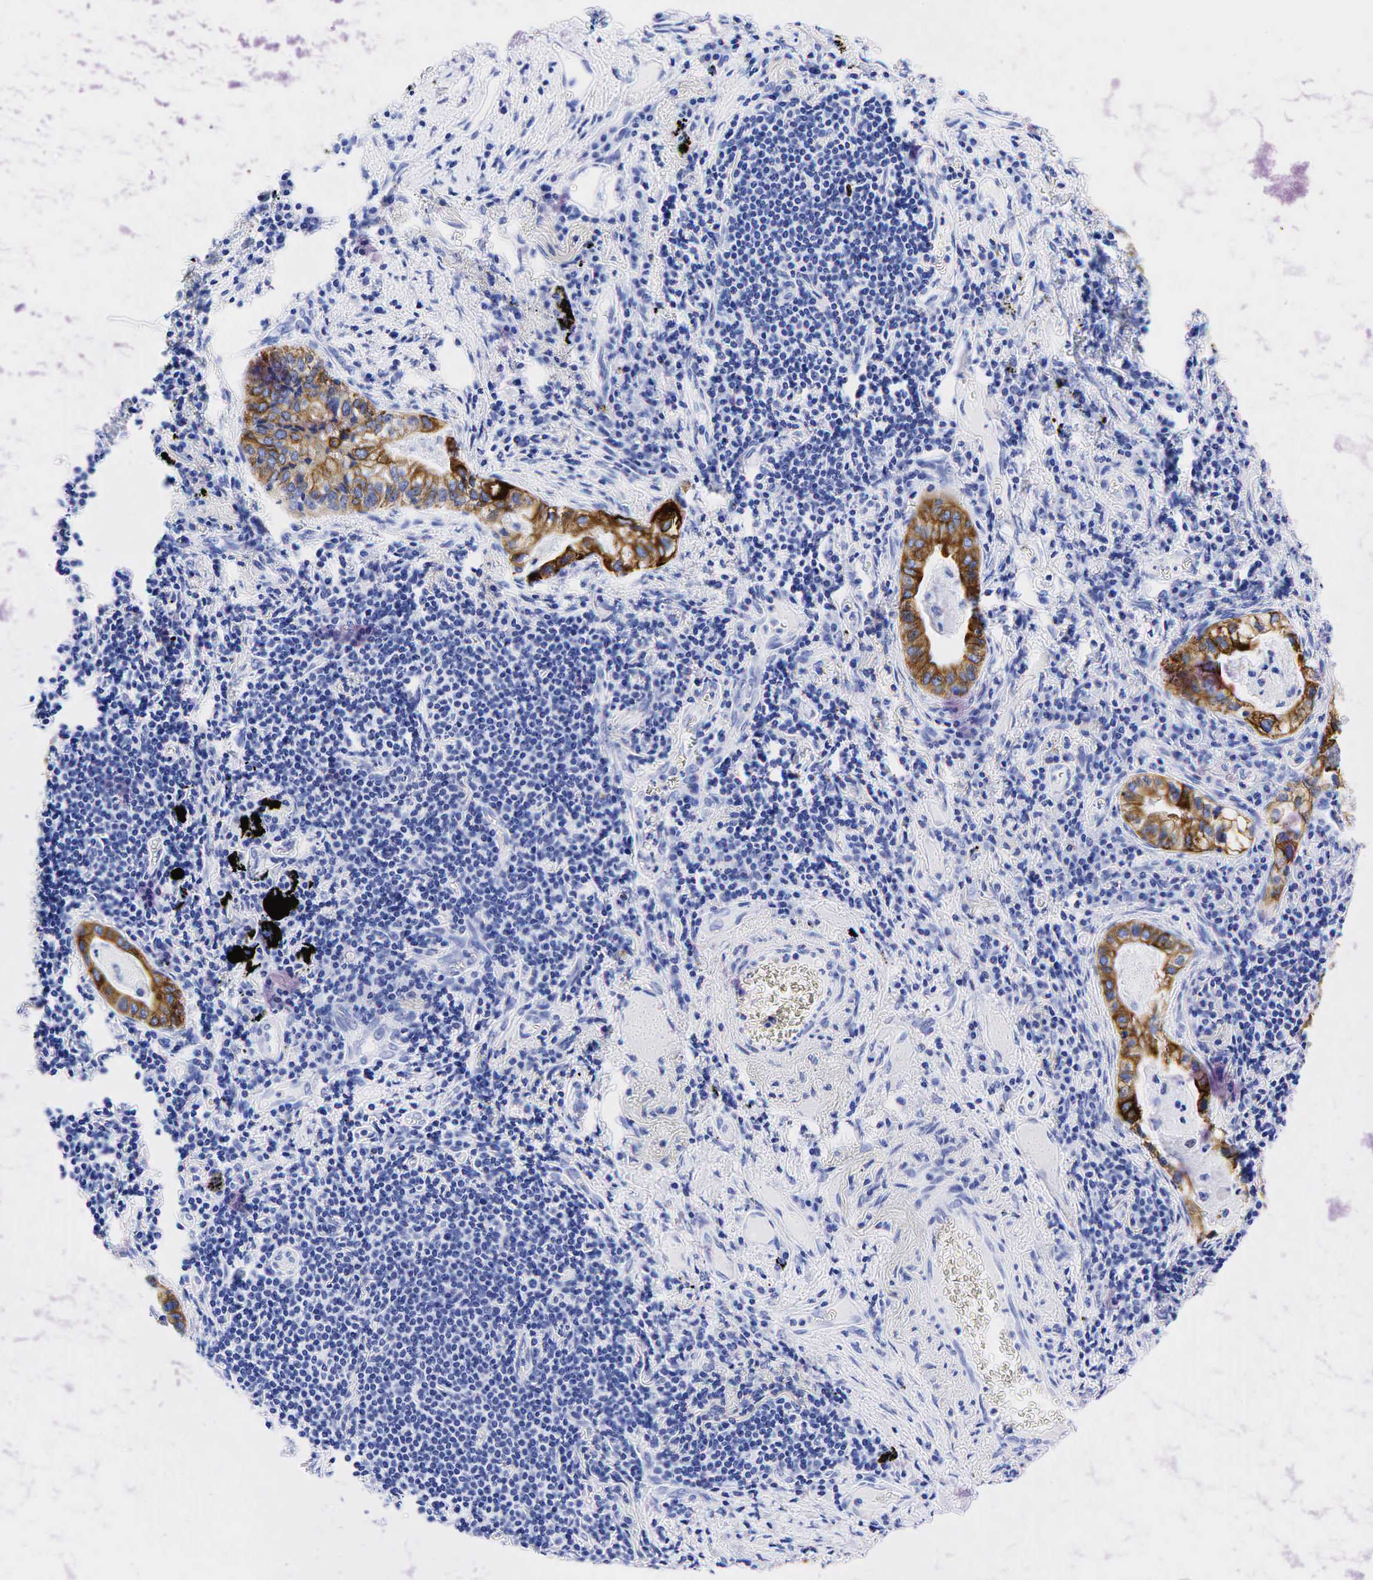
{"staining": {"intensity": "strong", "quantity": ">75%", "location": "cytoplasmic/membranous"}, "tissue": "lung cancer", "cell_type": "Tumor cells", "image_type": "cancer", "snomed": [{"axis": "morphology", "description": "Adenocarcinoma, NOS"}, {"axis": "topography", "description": "Lung"}], "caption": "Immunohistochemical staining of lung cancer (adenocarcinoma) reveals high levels of strong cytoplasmic/membranous protein positivity in about >75% of tumor cells. The staining is performed using DAB (3,3'-diaminobenzidine) brown chromogen to label protein expression. The nuclei are counter-stained blue using hematoxylin.", "gene": "KRT19", "patient": {"sex": "female", "age": 50}}